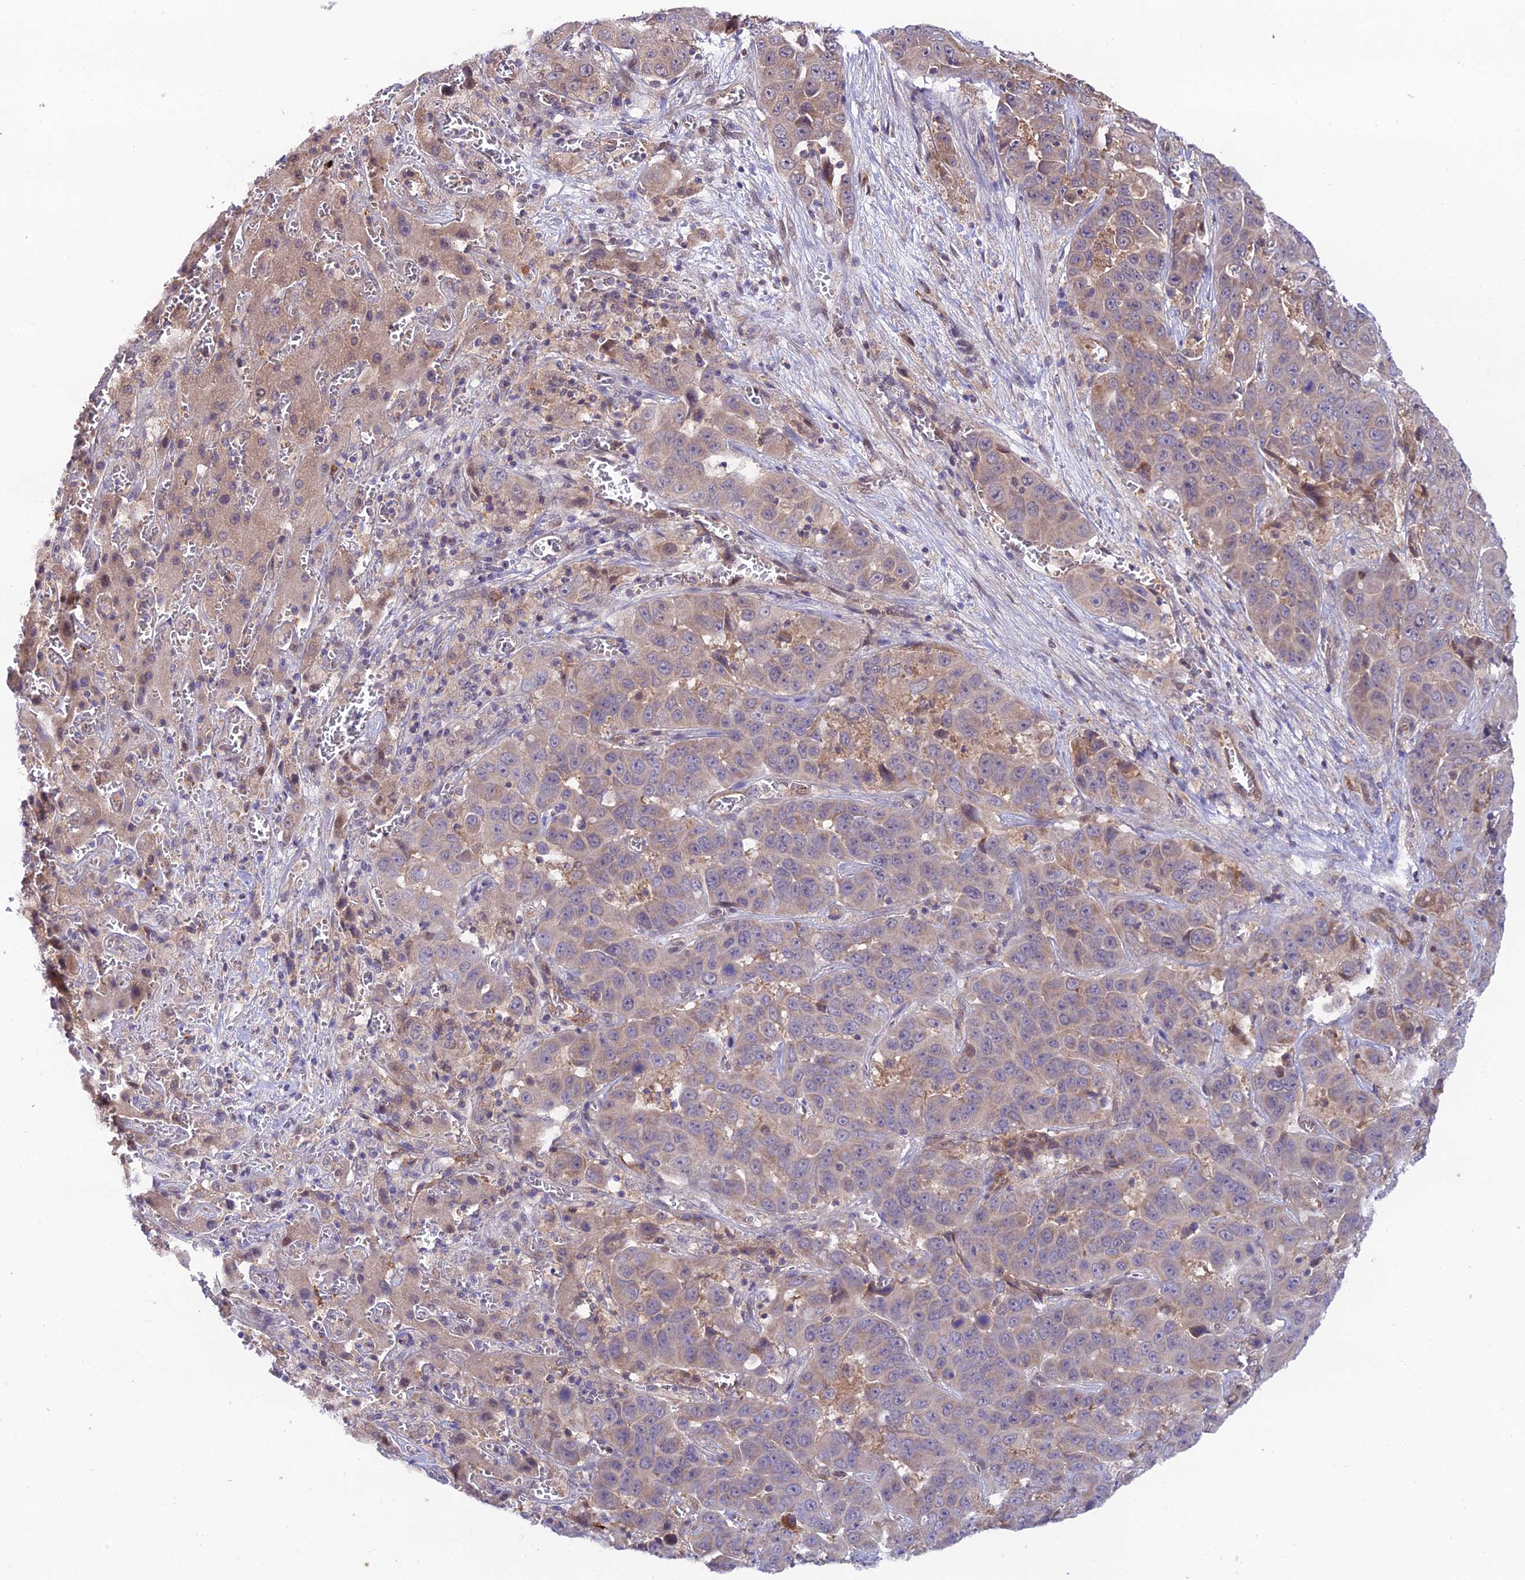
{"staining": {"intensity": "weak", "quantity": "<25%", "location": "cytoplasmic/membranous"}, "tissue": "liver cancer", "cell_type": "Tumor cells", "image_type": "cancer", "snomed": [{"axis": "morphology", "description": "Cholangiocarcinoma"}, {"axis": "topography", "description": "Liver"}], "caption": "Immunohistochemistry of human liver cancer (cholangiocarcinoma) exhibits no positivity in tumor cells.", "gene": "TRIM40", "patient": {"sex": "female", "age": 52}}